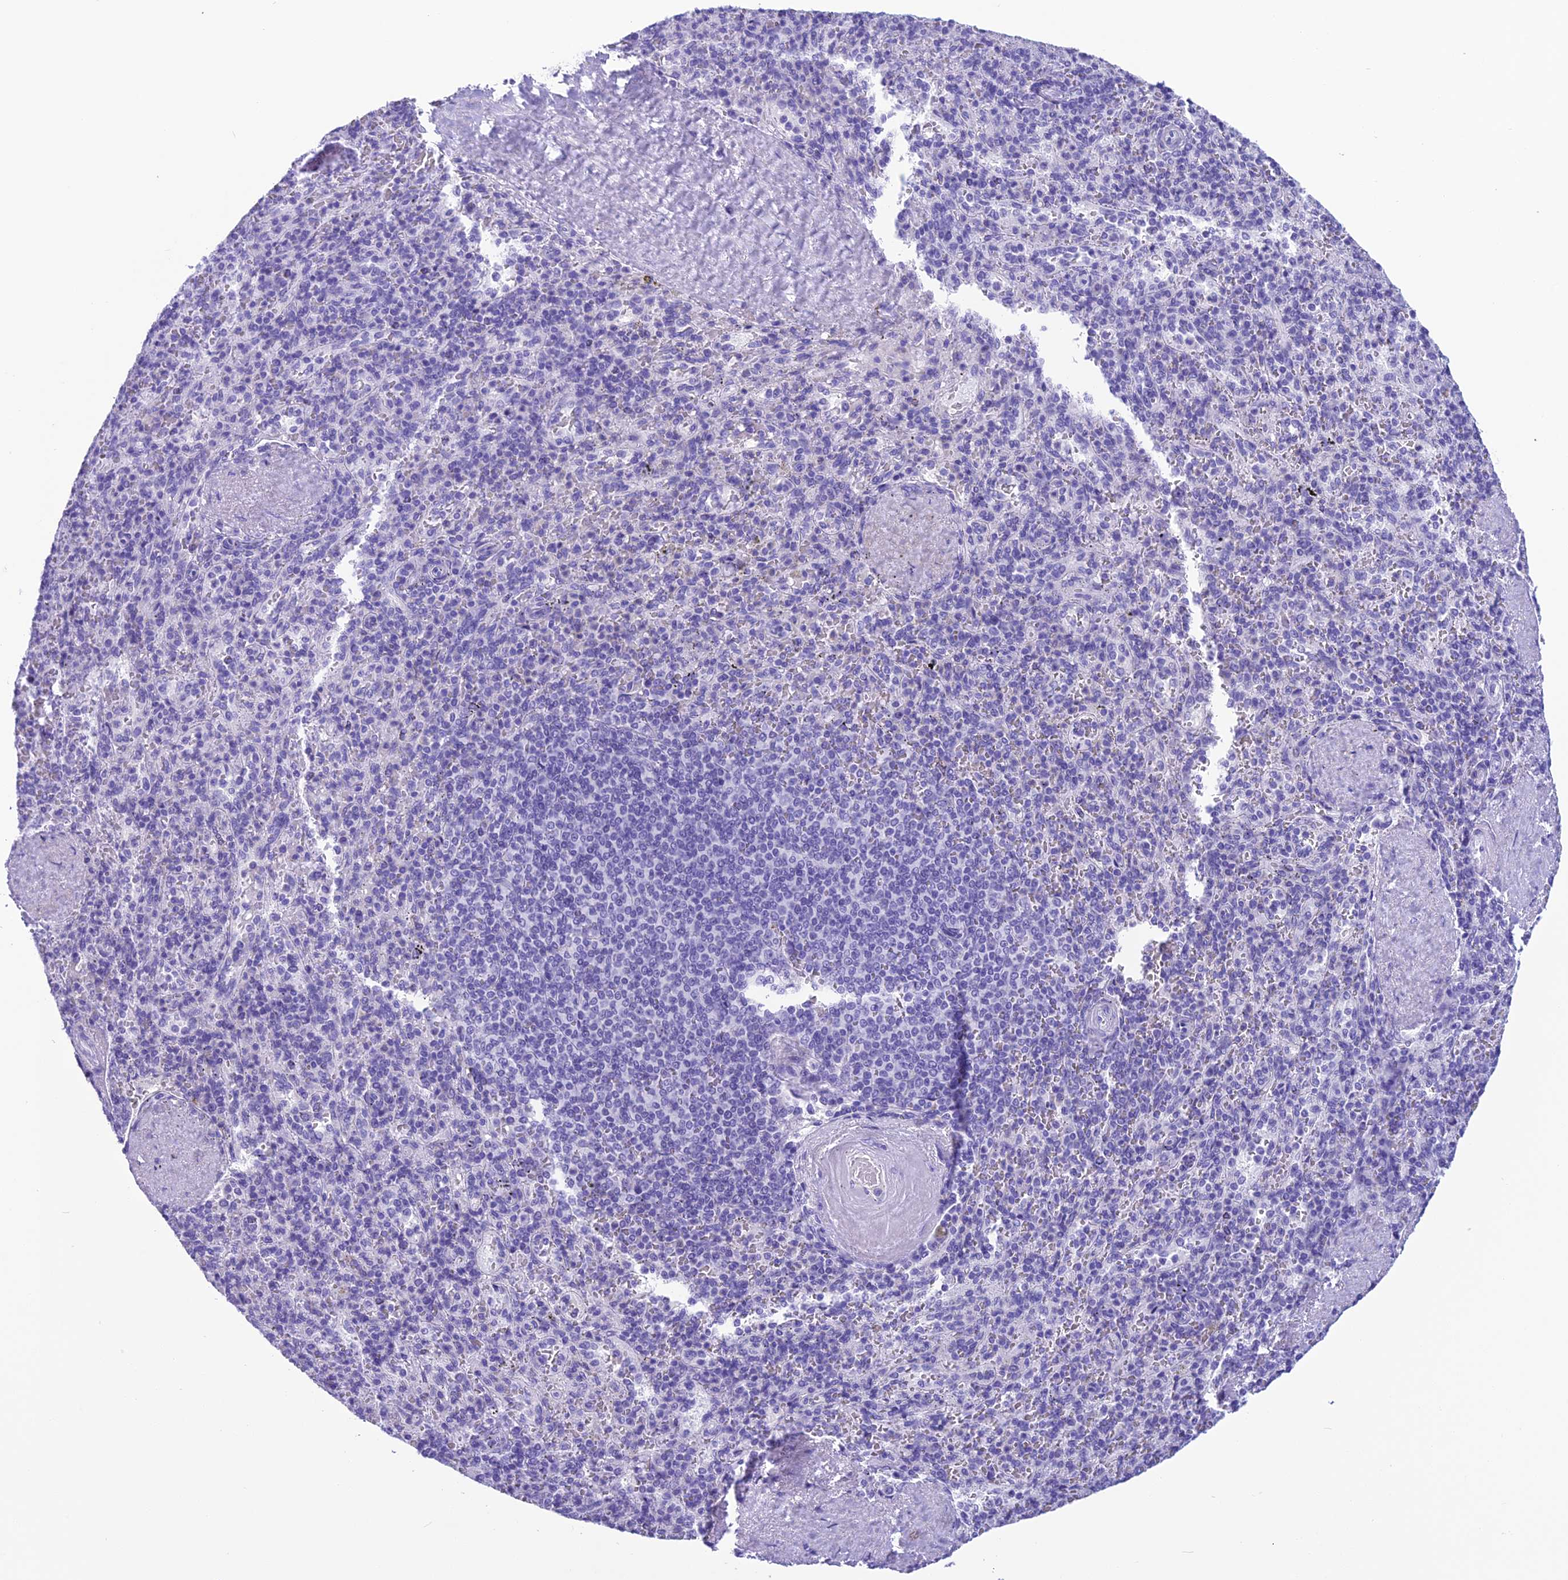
{"staining": {"intensity": "negative", "quantity": "none", "location": "none"}, "tissue": "spleen", "cell_type": "Cells in red pulp", "image_type": "normal", "snomed": [{"axis": "morphology", "description": "Normal tissue, NOS"}, {"axis": "topography", "description": "Spleen"}], "caption": "The immunohistochemistry (IHC) photomicrograph has no significant positivity in cells in red pulp of spleen.", "gene": "TRAM1L1", "patient": {"sex": "male", "age": 82}}